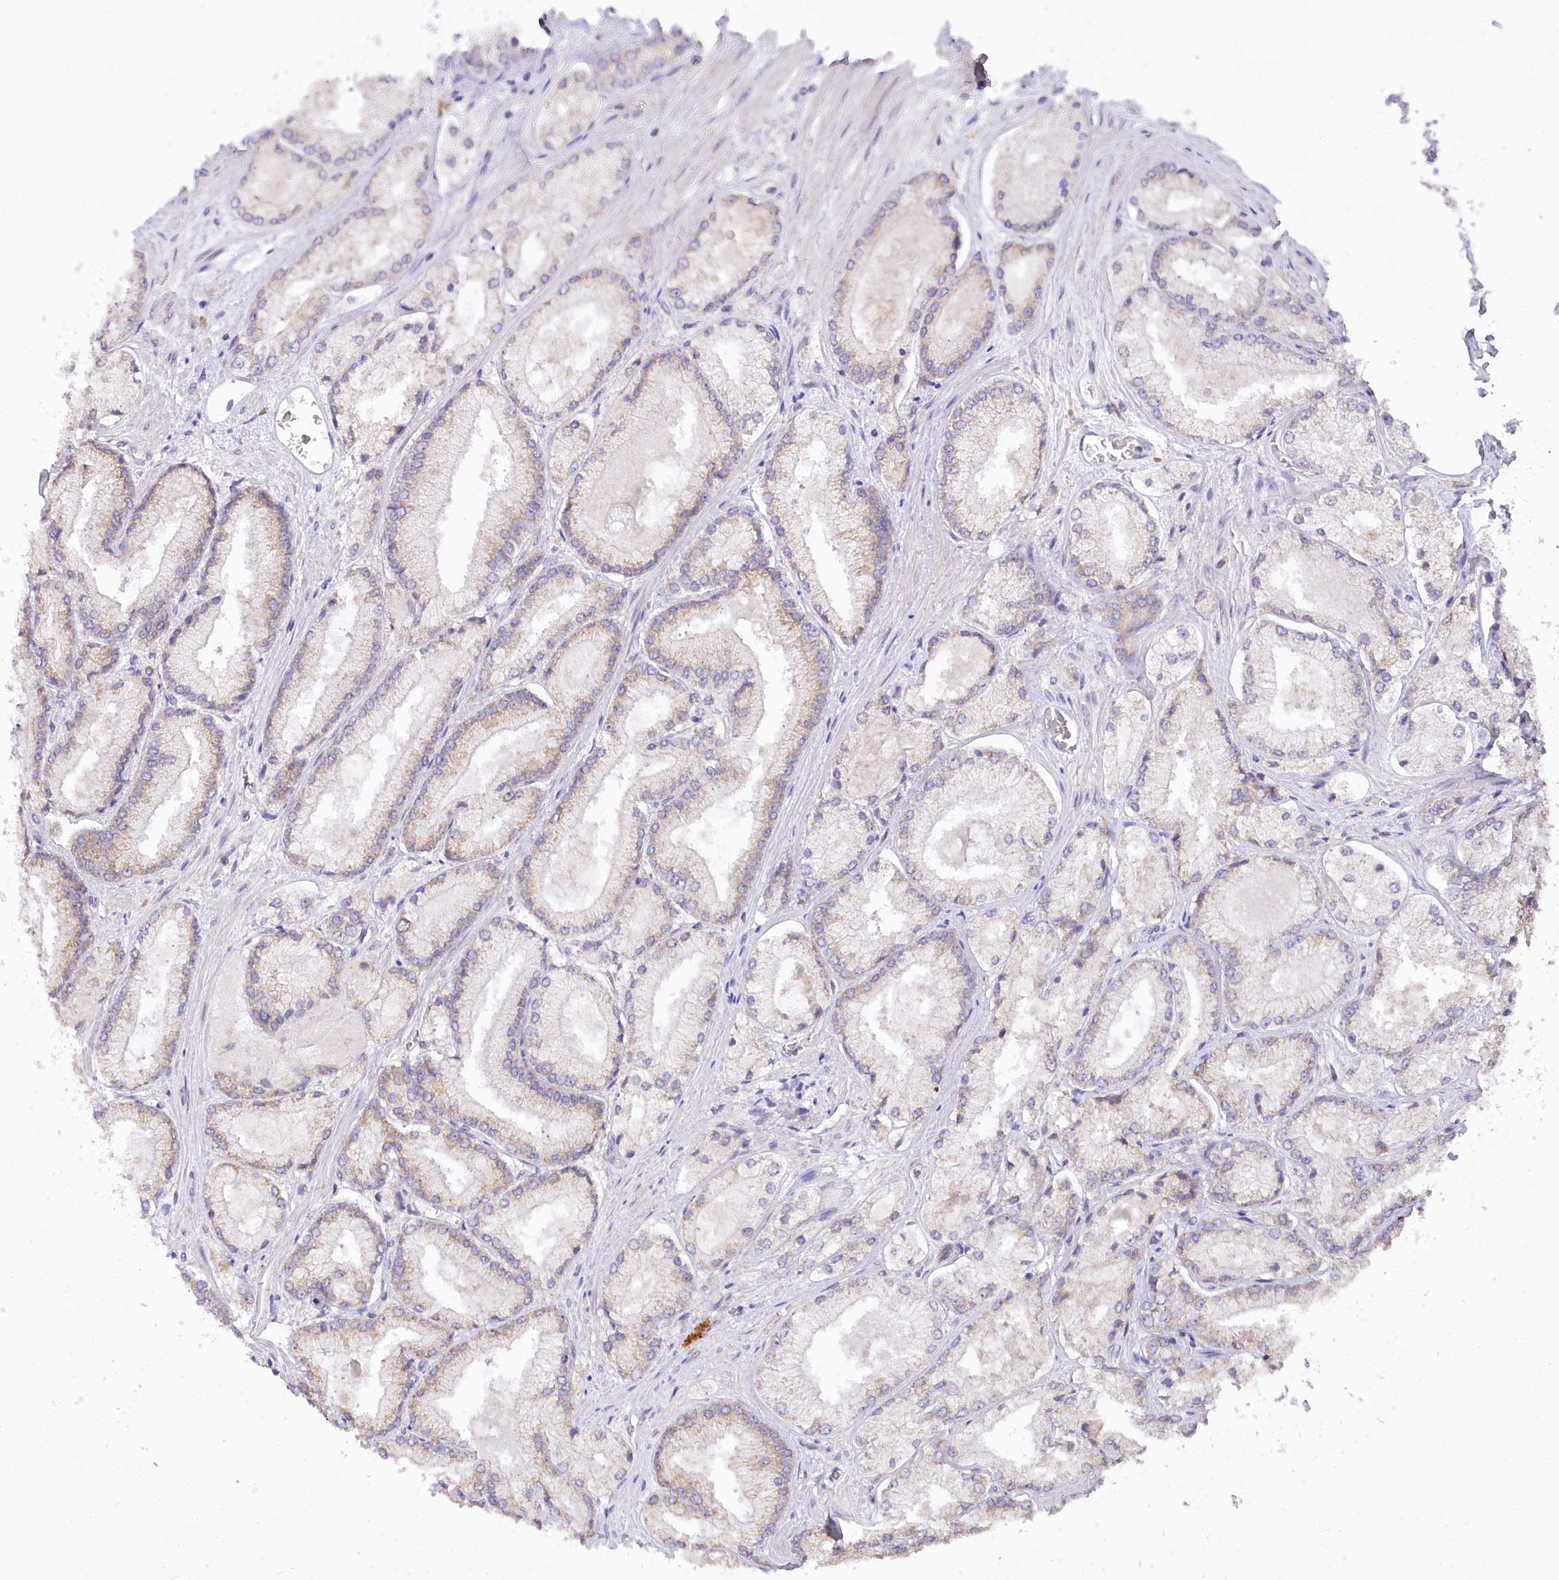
{"staining": {"intensity": "weak", "quantity": "25%-75%", "location": "cytoplasmic/membranous"}, "tissue": "prostate cancer", "cell_type": "Tumor cells", "image_type": "cancer", "snomed": [{"axis": "morphology", "description": "Adenocarcinoma, Low grade"}, {"axis": "topography", "description": "Prostate"}], "caption": "Tumor cells display low levels of weak cytoplasmic/membranous positivity in about 25%-75% of cells in low-grade adenocarcinoma (prostate). The protein is stained brown, and the nuclei are stained in blue (DAB (3,3'-diaminobenzidine) IHC with brightfield microscopy, high magnification).", "gene": "STT3B", "patient": {"sex": "male", "age": 74}}